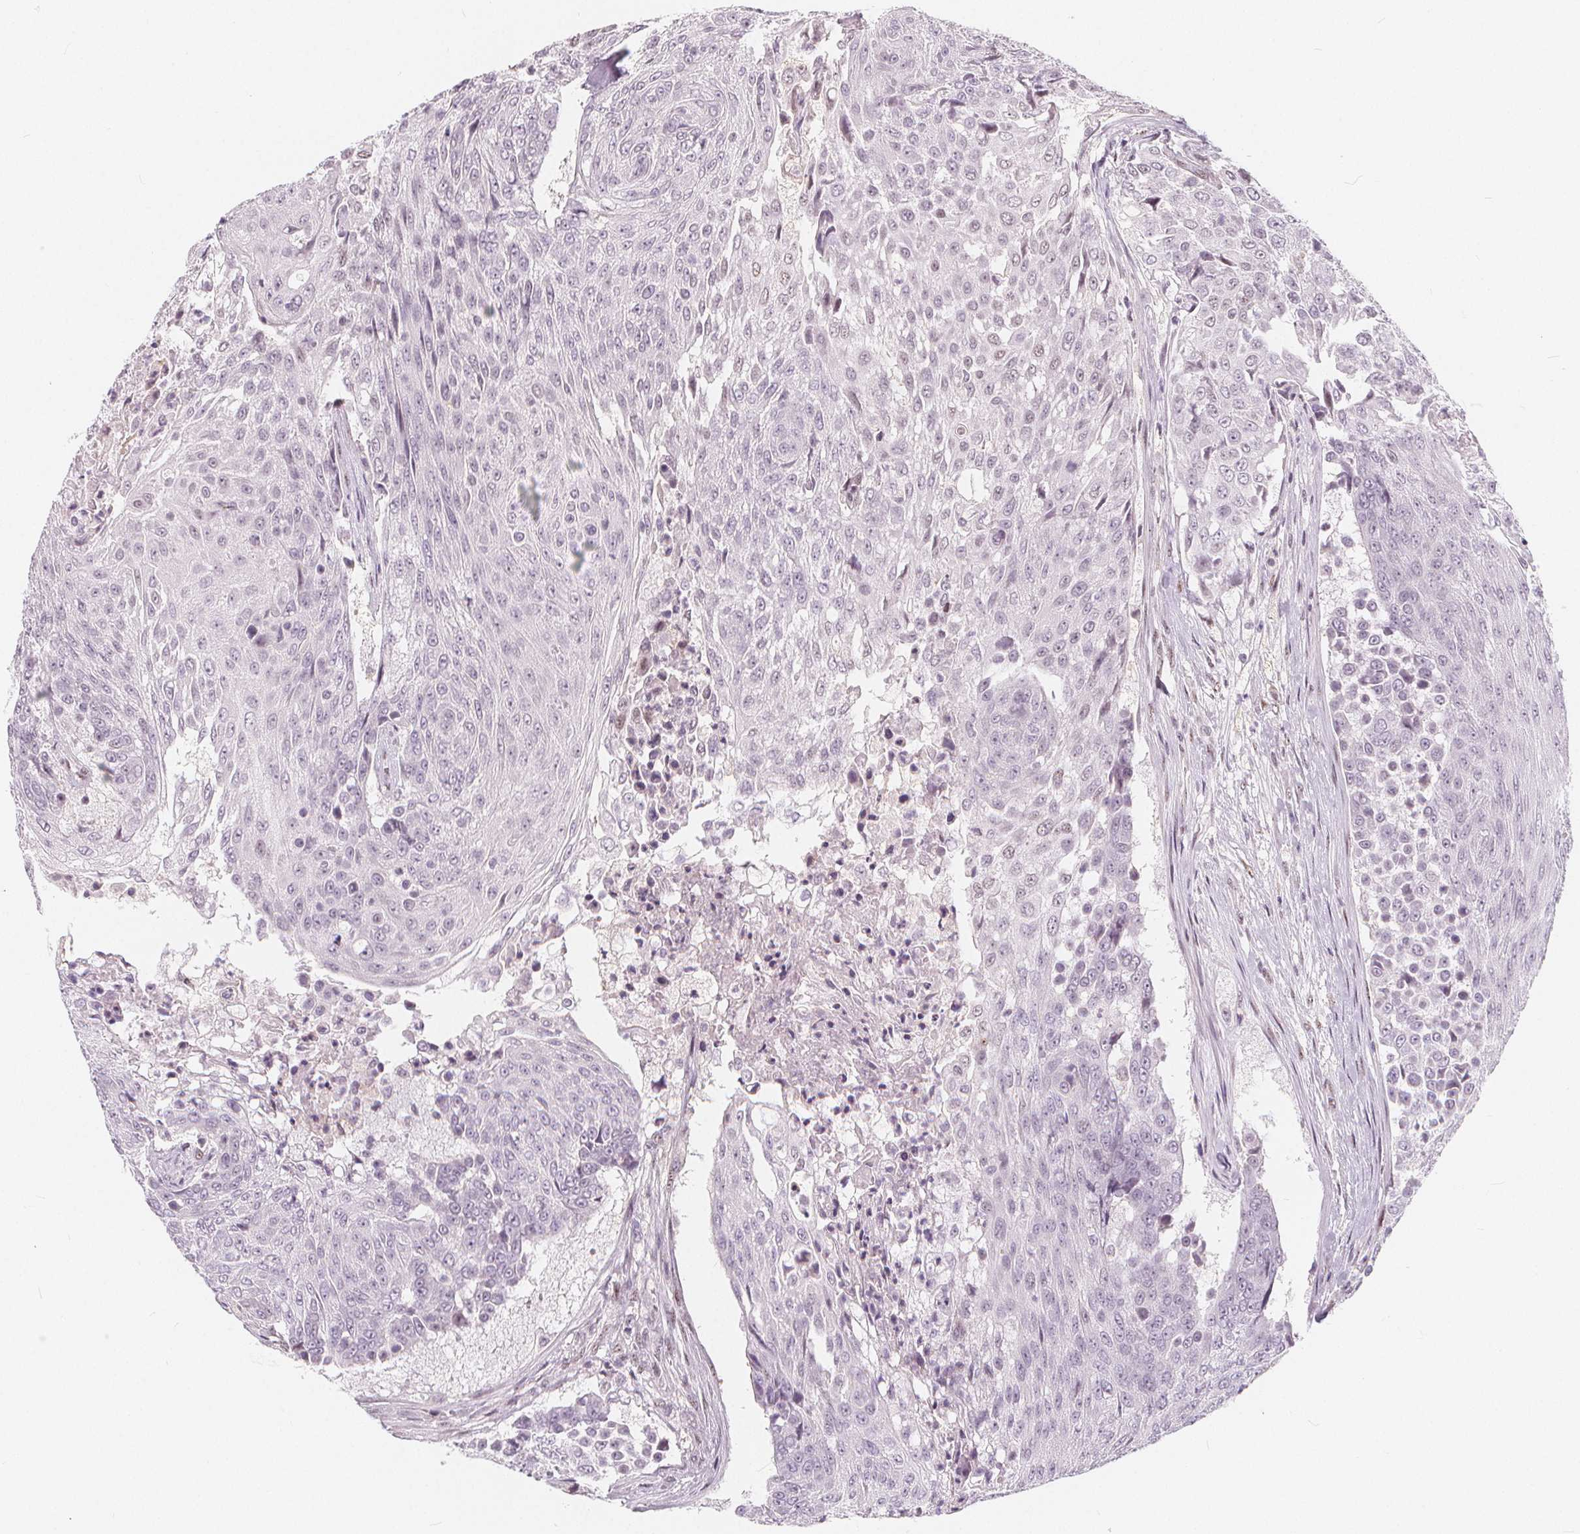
{"staining": {"intensity": "negative", "quantity": "none", "location": "none"}, "tissue": "urothelial cancer", "cell_type": "Tumor cells", "image_type": "cancer", "snomed": [{"axis": "morphology", "description": "Urothelial carcinoma, High grade"}, {"axis": "topography", "description": "Urinary bladder"}], "caption": "Tumor cells show no significant protein expression in urothelial carcinoma (high-grade).", "gene": "DRC3", "patient": {"sex": "female", "age": 63}}